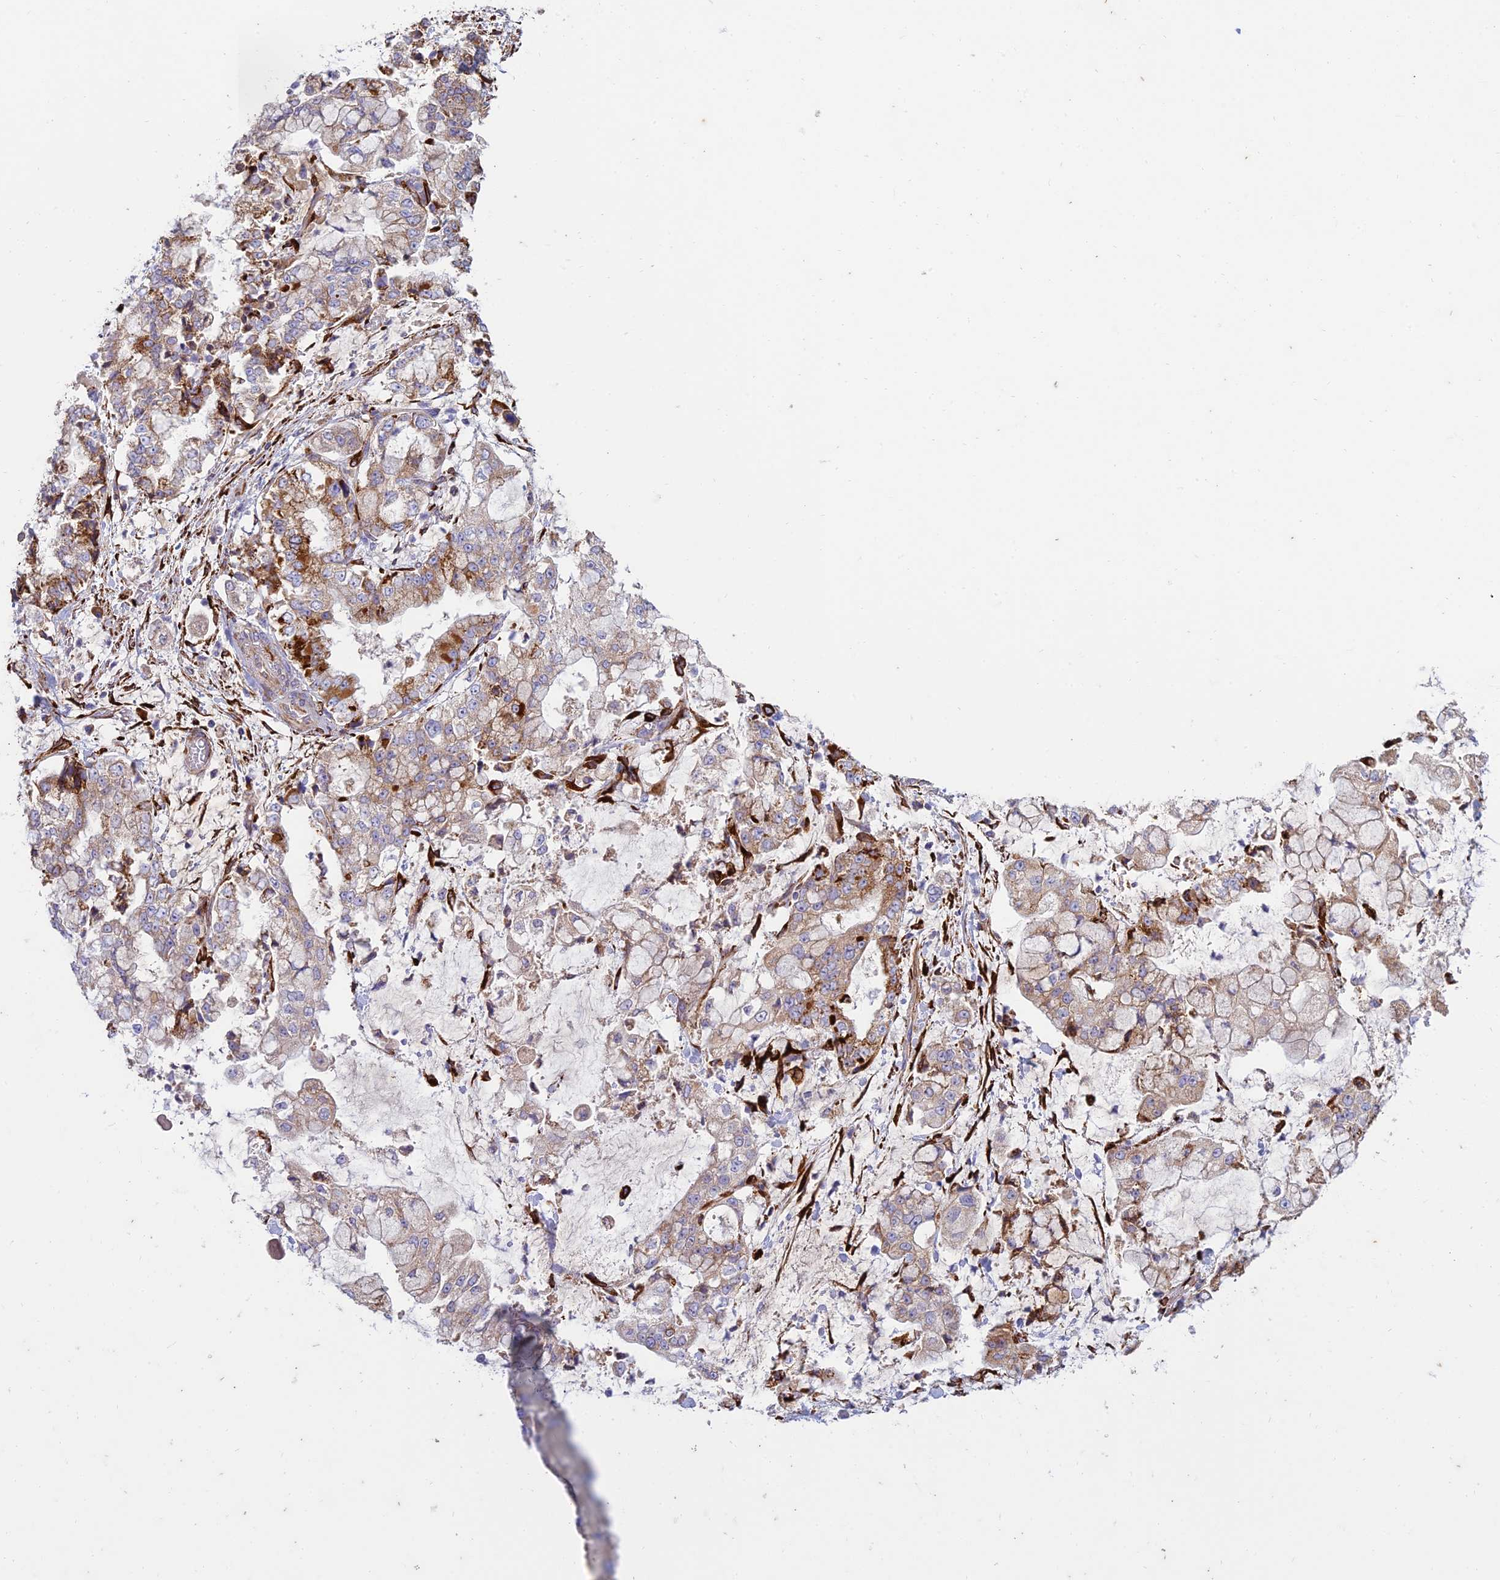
{"staining": {"intensity": "moderate", "quantity": "25%-75%", "location": "cytoplasmic/membranous"}, "tissue": "stomach cancer", "cell_type": "Tumor cells", "image_type": "cancer", "snomed": [{"axis": "morphology", "description": "Adenocarcinoma, NOS"}, {"axis": "topography", "description": "Stomach"}], "caption": "Stomach cancer (adenocarcinoma) was stained to show a protein in brown. There is medium levels of moderate cytoplasmic/membranous positivity in approximately 25%-75% of tumor cells. Nuclei are stained in blue.", "gene": "RCN3", "patient": {"sex": "male", "age": 76}}